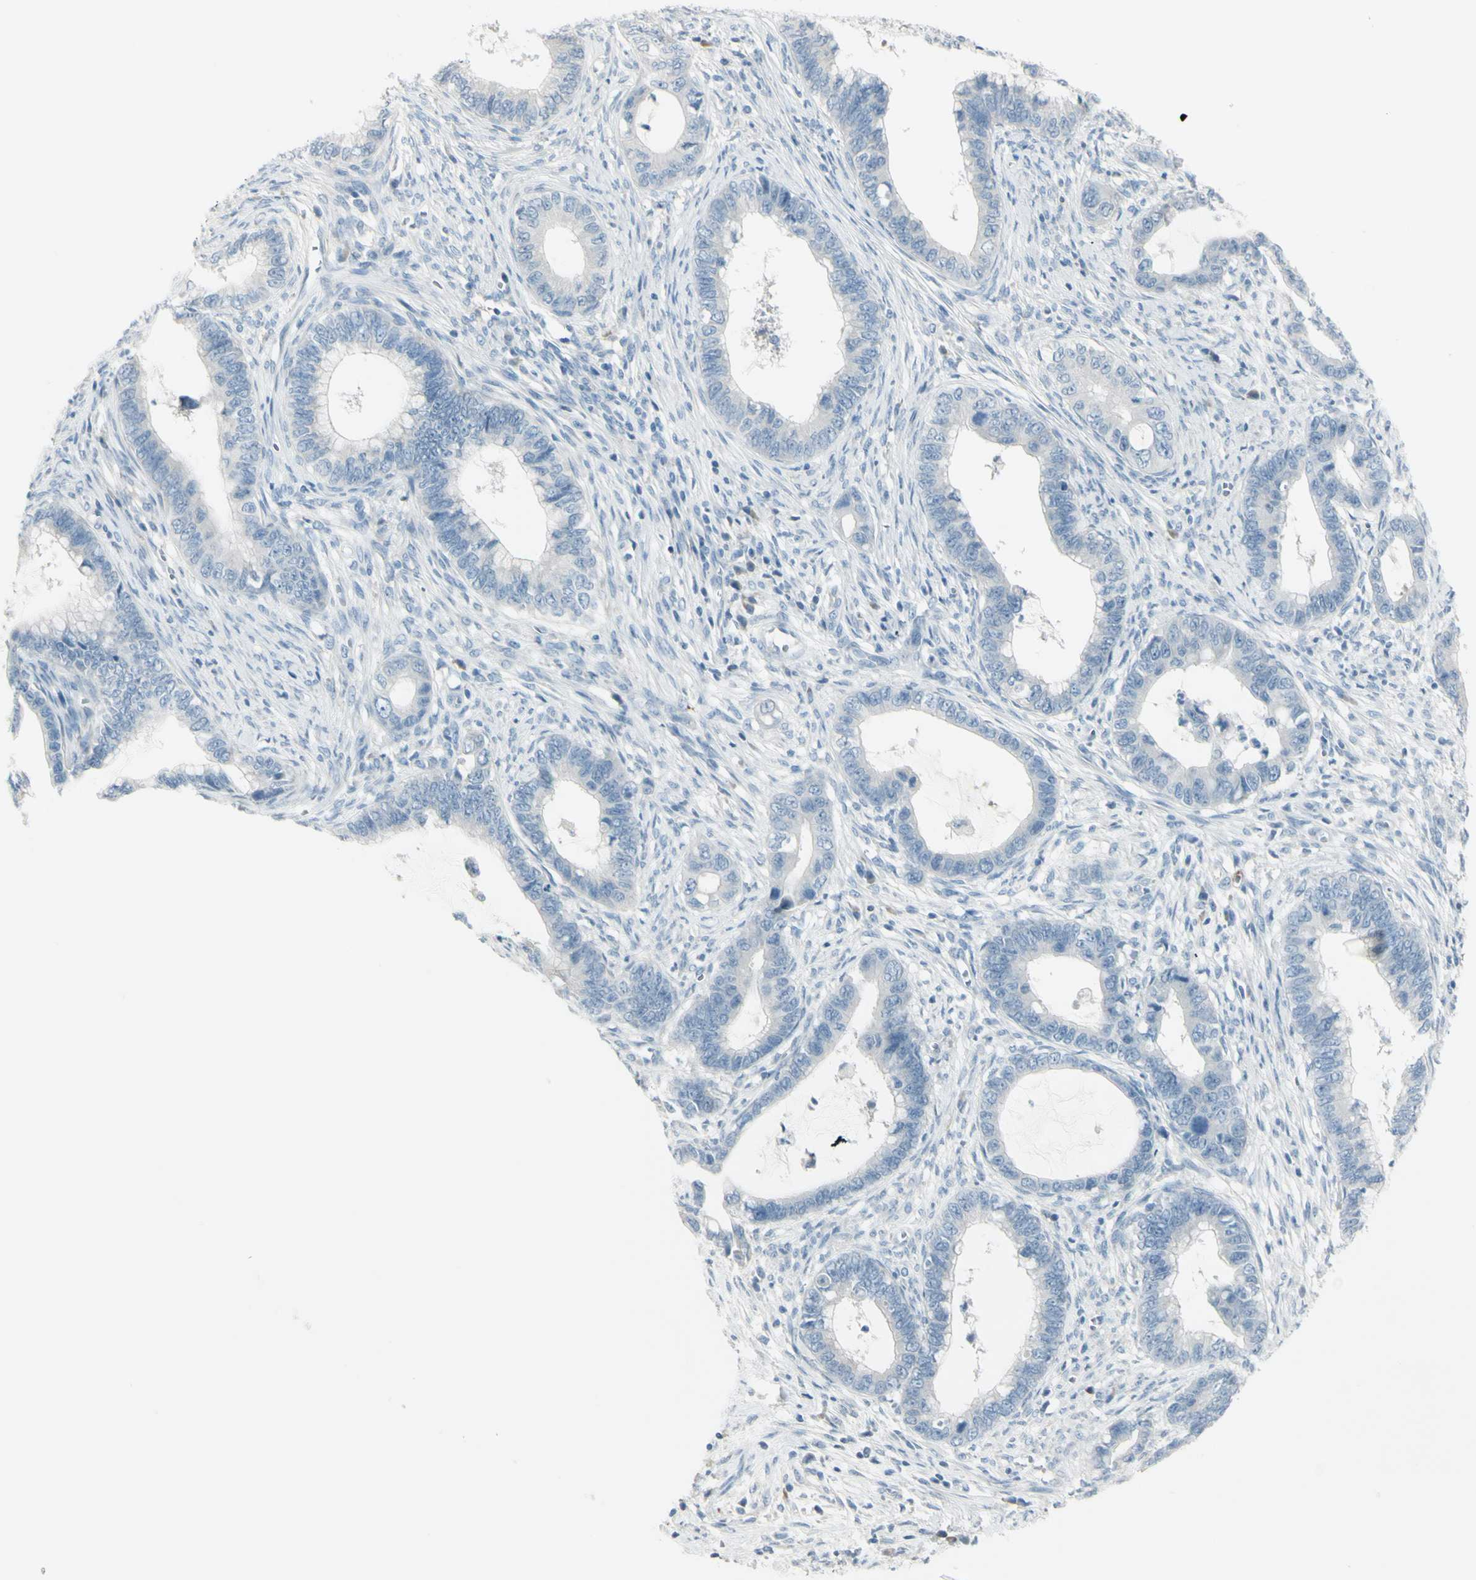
{"staining": {"intensity": "negative", "quantity": "none", "location": "none"}, "tissue": "cervical cancer", "cell_type": "Tumor cells", "image_type": "cancer", "snomed": [{"axis": "morphology", "description": "Adenocarcinoma, NOS"}, {"axis": "topography", "description": "Cervix"}], "caption": "The immunohistochemistry image has no significant staining in tumor cells of cervical cancer (adenocarcinoma) tissue. The staining is performed using DAB (3,3'-diaminobenzidine) brown chromogen with nuclei counter-stained in using hematoxylin.", "gene": "GPR34", "patient": {"sex": "female", "age": 44}}